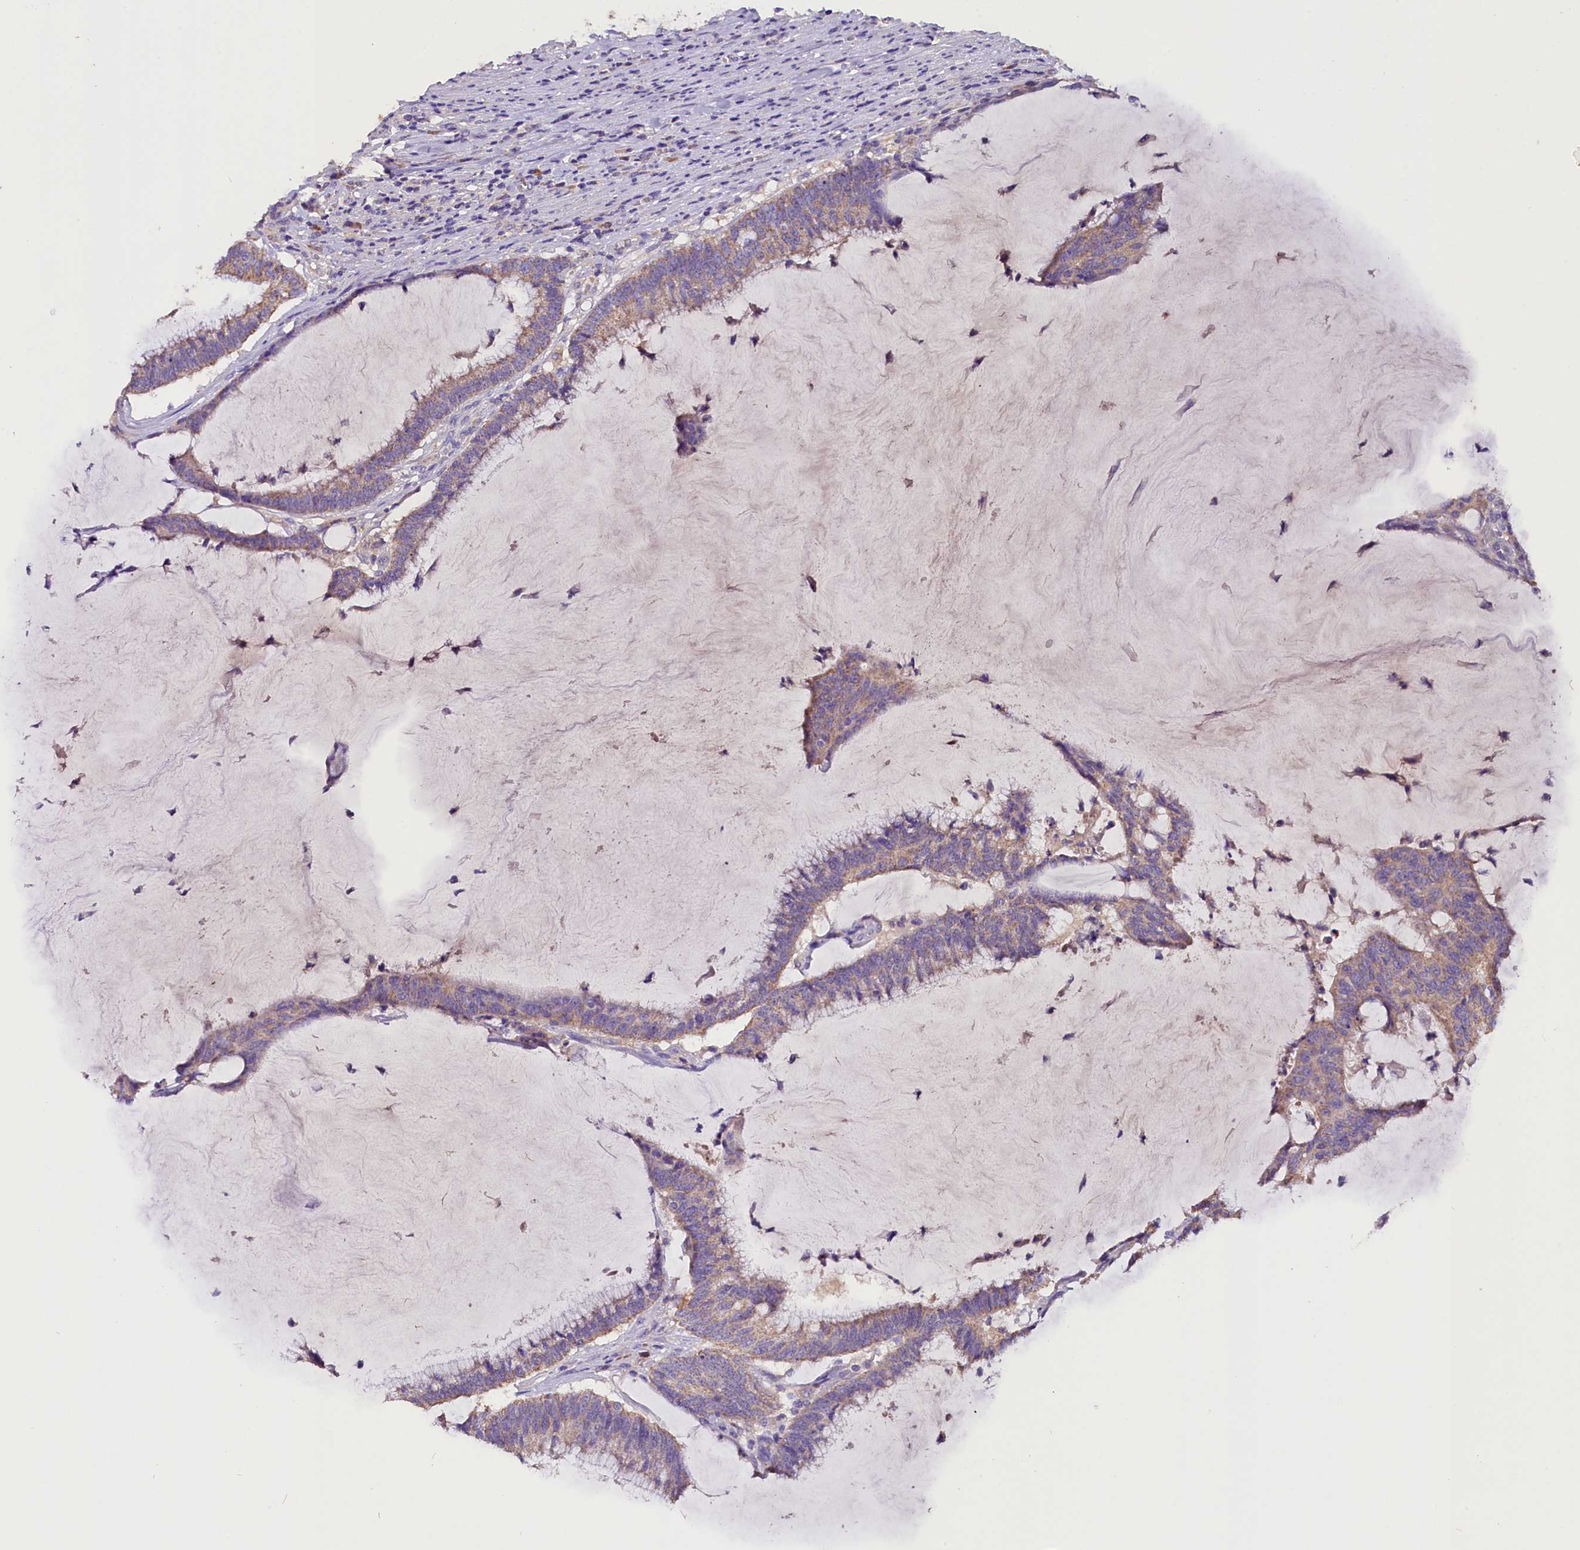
{"staining": {"intensity": "weak", "quantity": ">75%", "location": "cytoplasmic/membranous"}, "tissue": "colorectal cancer", "cell_type": "Tumor cells", "image_type": "cancer", "snomed": [{"axis": "morphology", "description": "Adenocarcinoma, NOS"}, {"axis": "topography", "description": "Rectum"}], "caption": "This photomicrograph exhibits IHC staining of human colorectal cancer (adenocarcinoma), with low weak cytoplasmic/membranous positivity in approximately >75% of tumor cells.", "gene": "SIX5", "patient": {"sex": "female", "age": 77}}